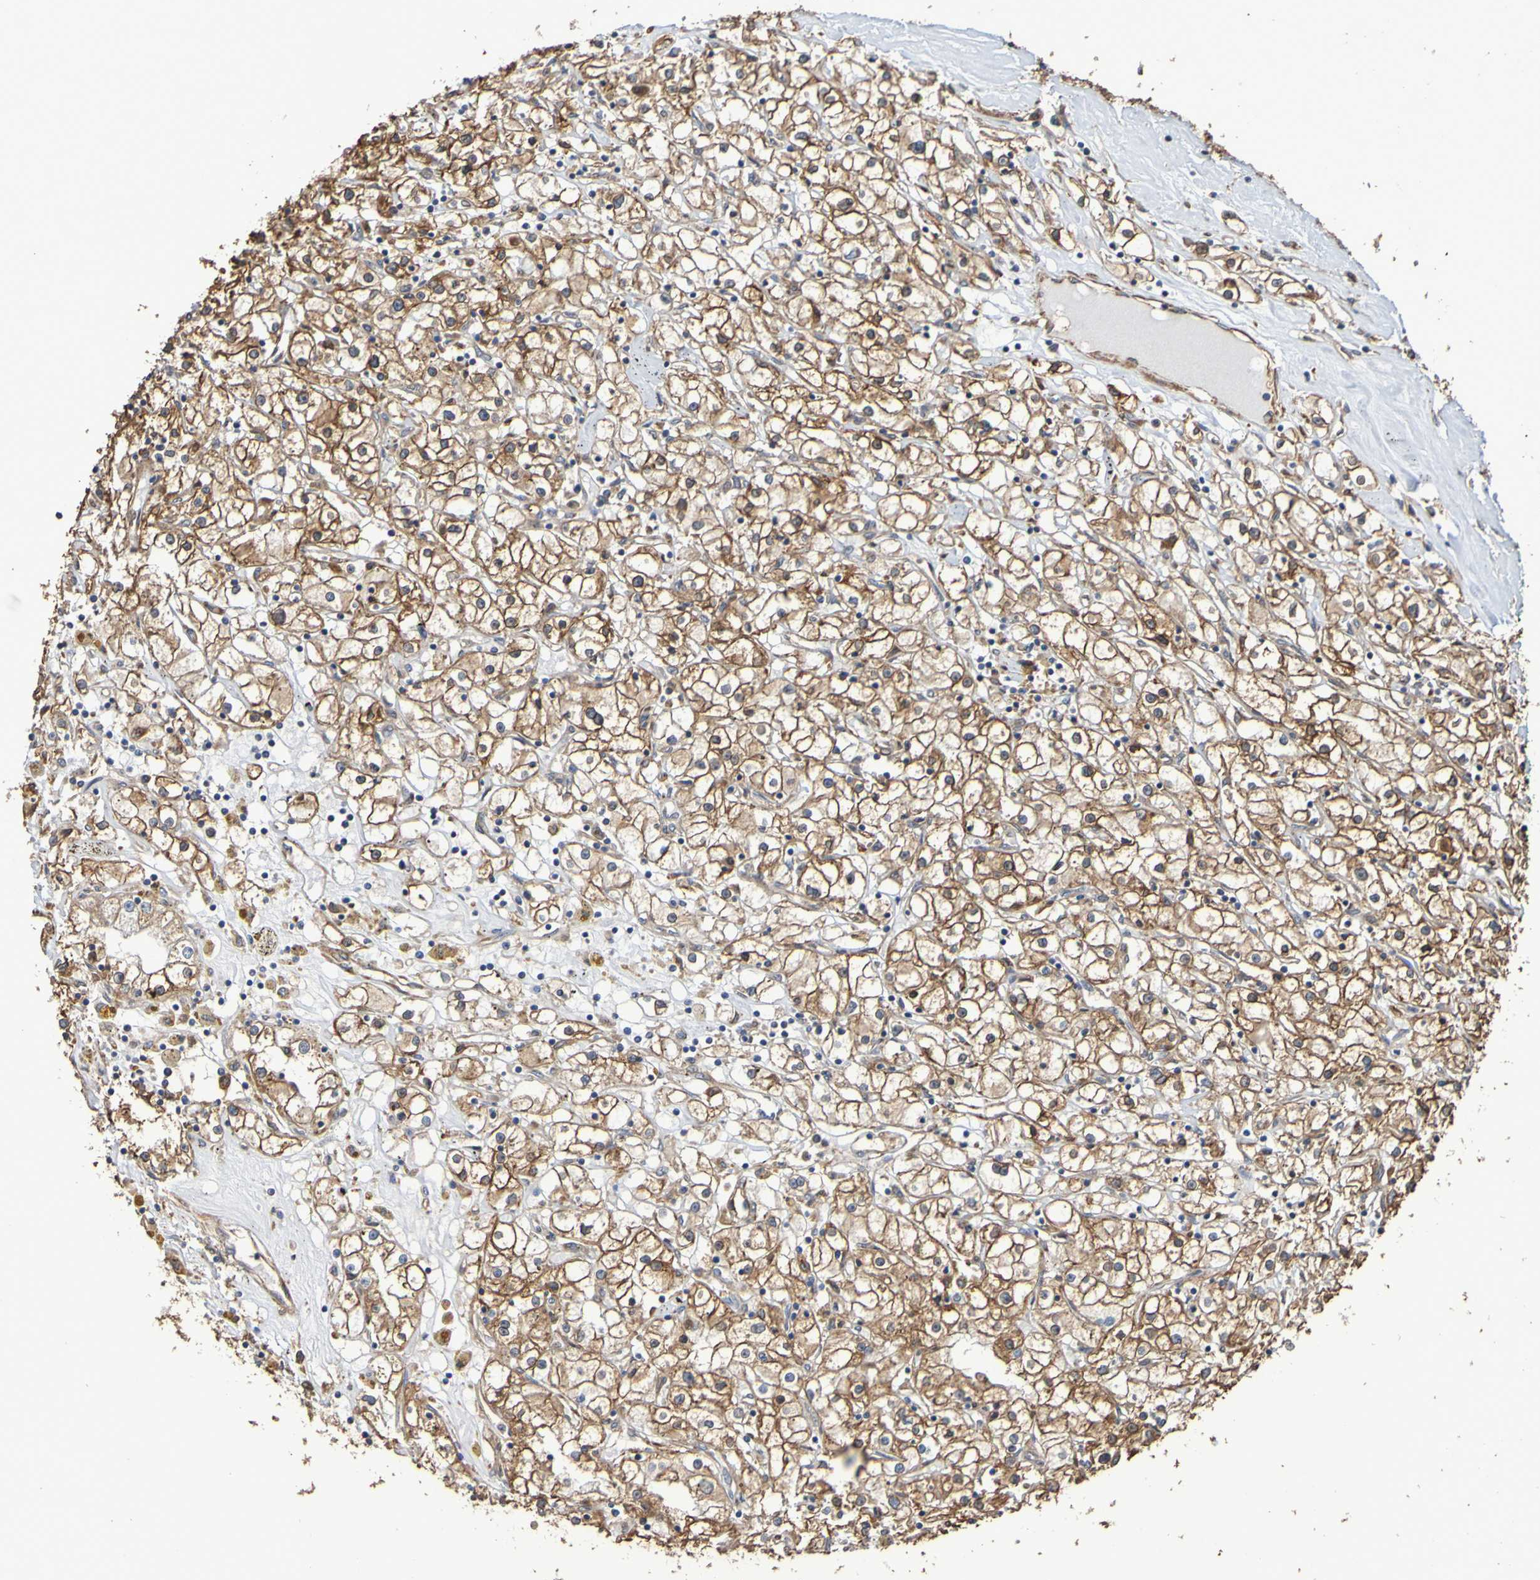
{"staining": {"intensity": "moderate", "quantity": ">75%", "location": "cytoplasmic/membranous"}, "tissue": "renal cancer", "cell_type": "Tumor cells", "image_type": "cancer", "snomed": [{"axis": "morphology", "description": "Adenocarcinoma, NOS"}, {"axis": "topography", "description": "Kidney"}], "caption": "This image demonstrates renal cancer (adenocarcinoma) stained with immunohistochemistry to label a protein in brown. The cytoplasmic/membranous of tumor cells show moderate positivity for the protein. Nuclei are counter-stained blue.", "gene": "RAB11A", "patient": {"sex": "male", "age": 56}}